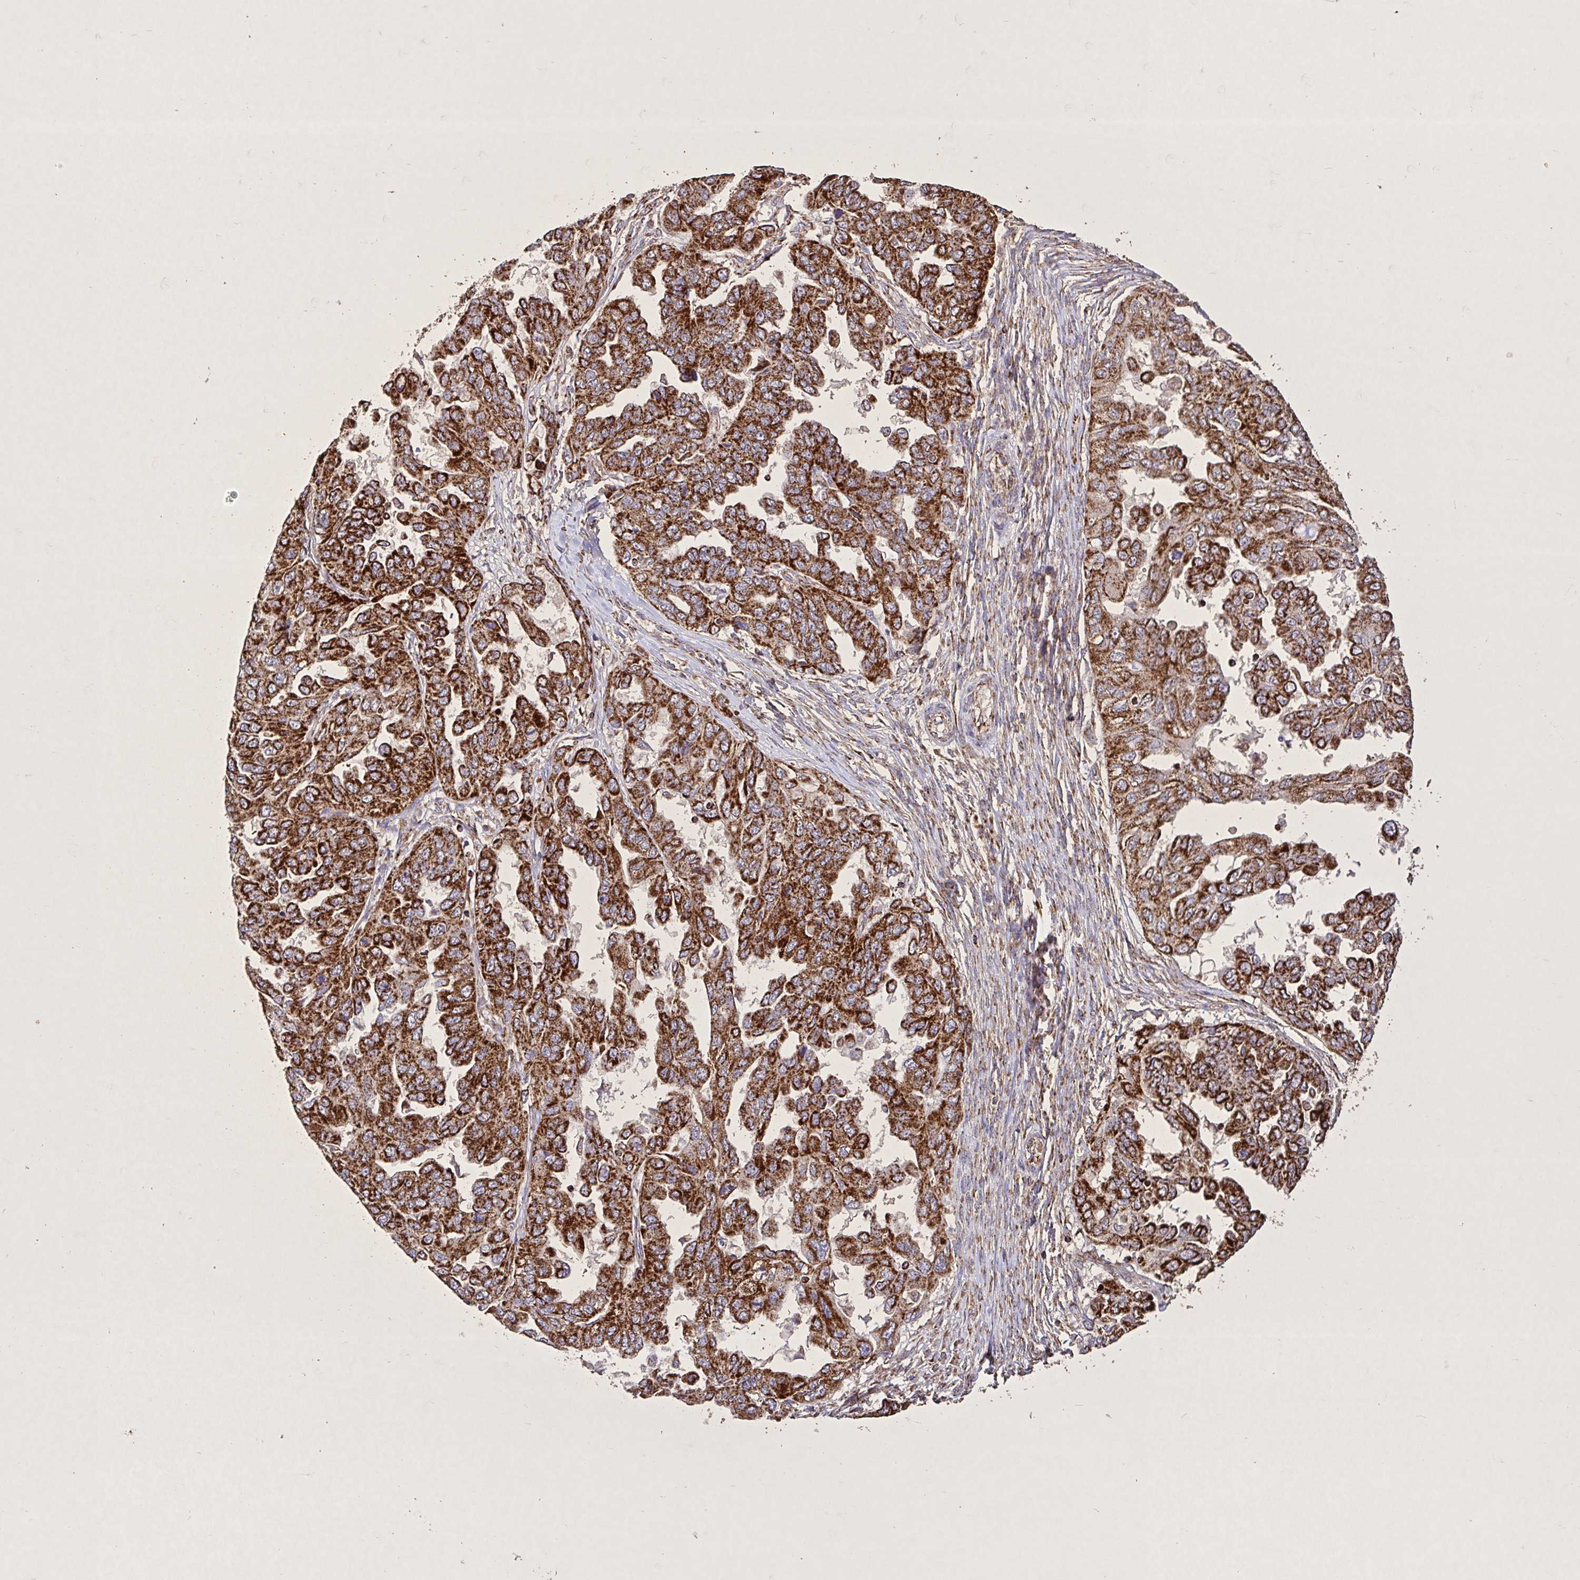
{"staining": {"intensity": "strong", "quantity": ">75%", "location": "cytoplasmic/membranous"}, "tissue": "ovarian cancer", "cell_type": "Tumor cells", "image_type": "cancer", "snomed": [{"axis": "morphology", "description": "Cystadenocarcinoma, serous, NOS"}, {"axis": "topography", "description": "Ovary"}], "caption": "Immunohistochemical staining of serous cystadenocarcinoma (ovarian) shows strong cytoplasmic/membranous protein staining in approximately >75% of tumor cells.", "gene": "AGK", "patient": {"sex": "female", "age": 53}}